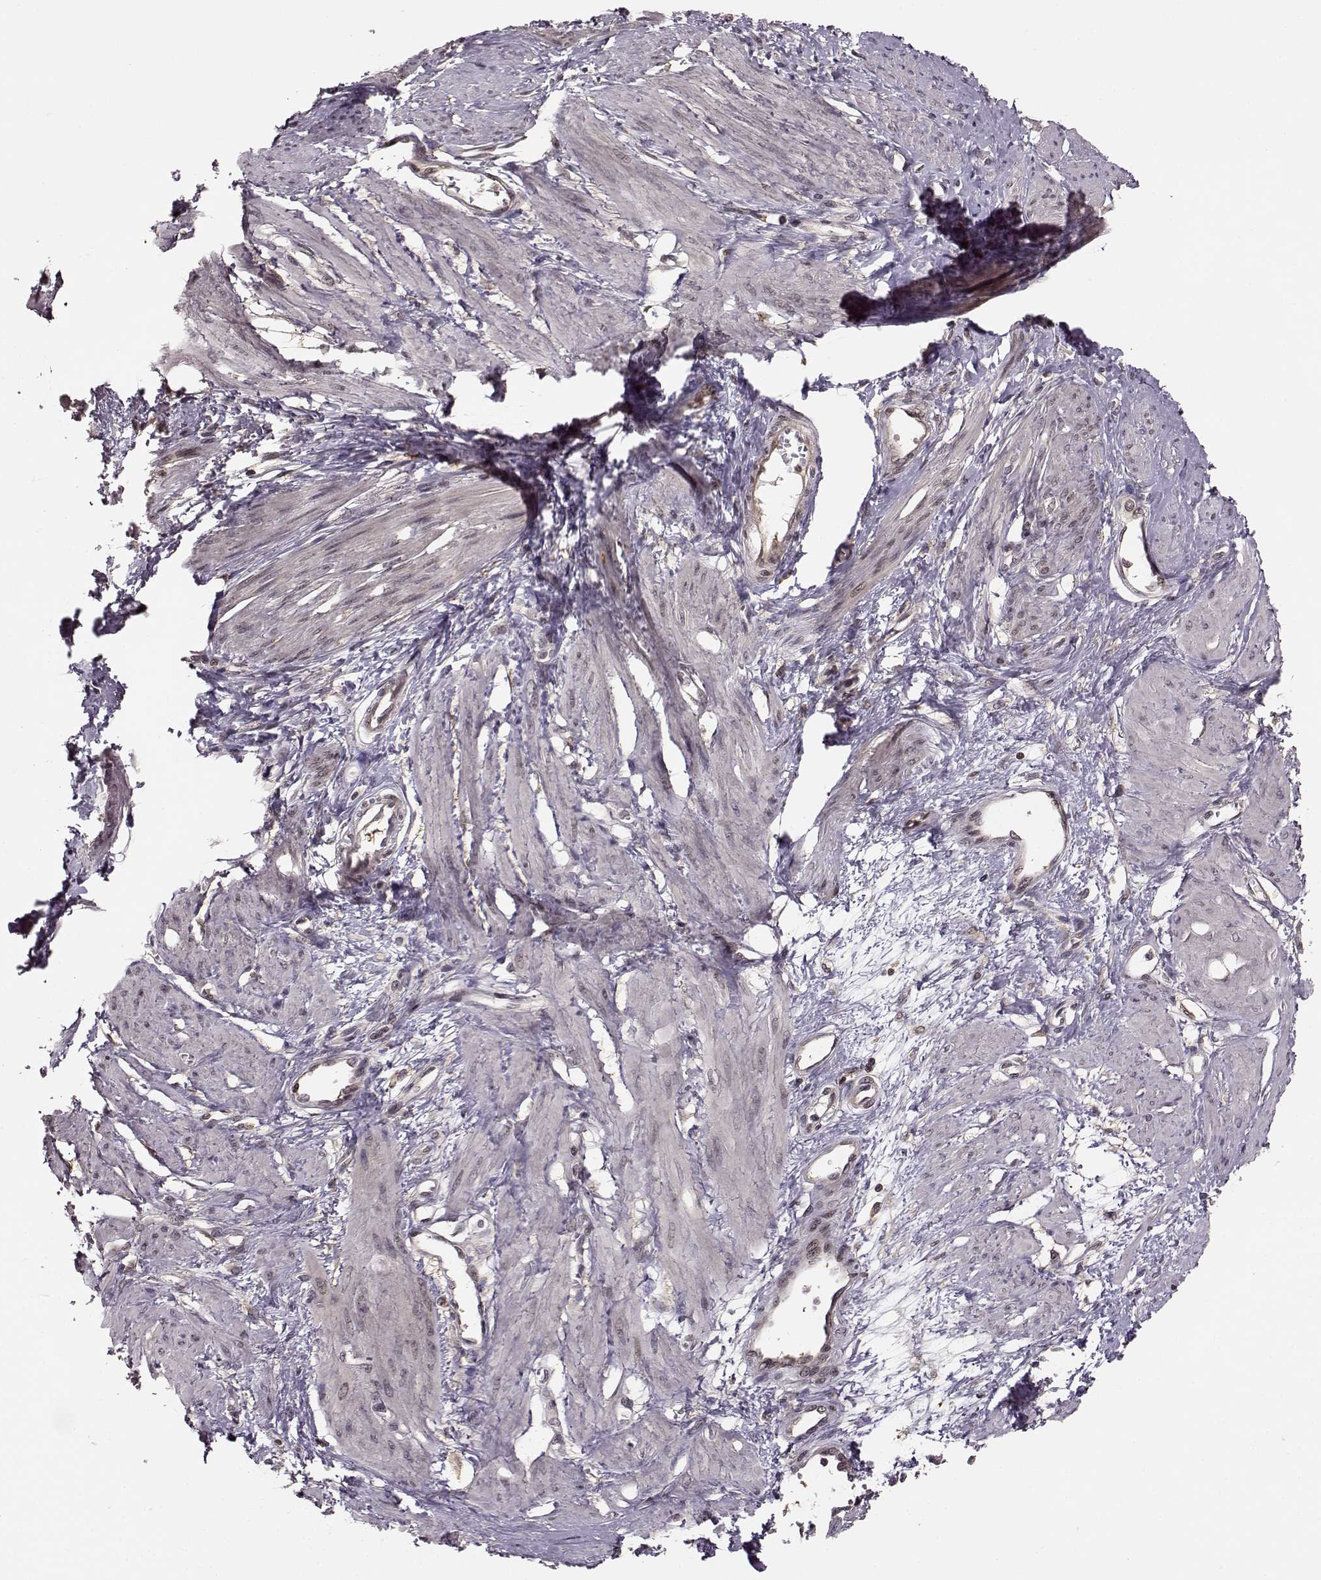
{"staining": {"intensity": "moderate", "quantity": "<25%", "location": "nuclear"}, "tissue": "smooth muscle", "cell_type": "Smooth muscle cells", "image_type": "normal", "snomed": [{"axis": "morphology", "description": "Normal tissue, NOS"}, {"axis": "topography", "description": "Smooth muscle"}, {"axis": "topography", "description": "Uterus"}], "caption": "Smooth muscle was stained to show a protein in brown. There is low levels of moderate nuclear positivity in approximately <25% of smooth muscle cells. Ihc stains the protein in brown and the nuclei are stained blue.", "gene": "MFSD1", "patient": {"sex": "female", "age": 39}}